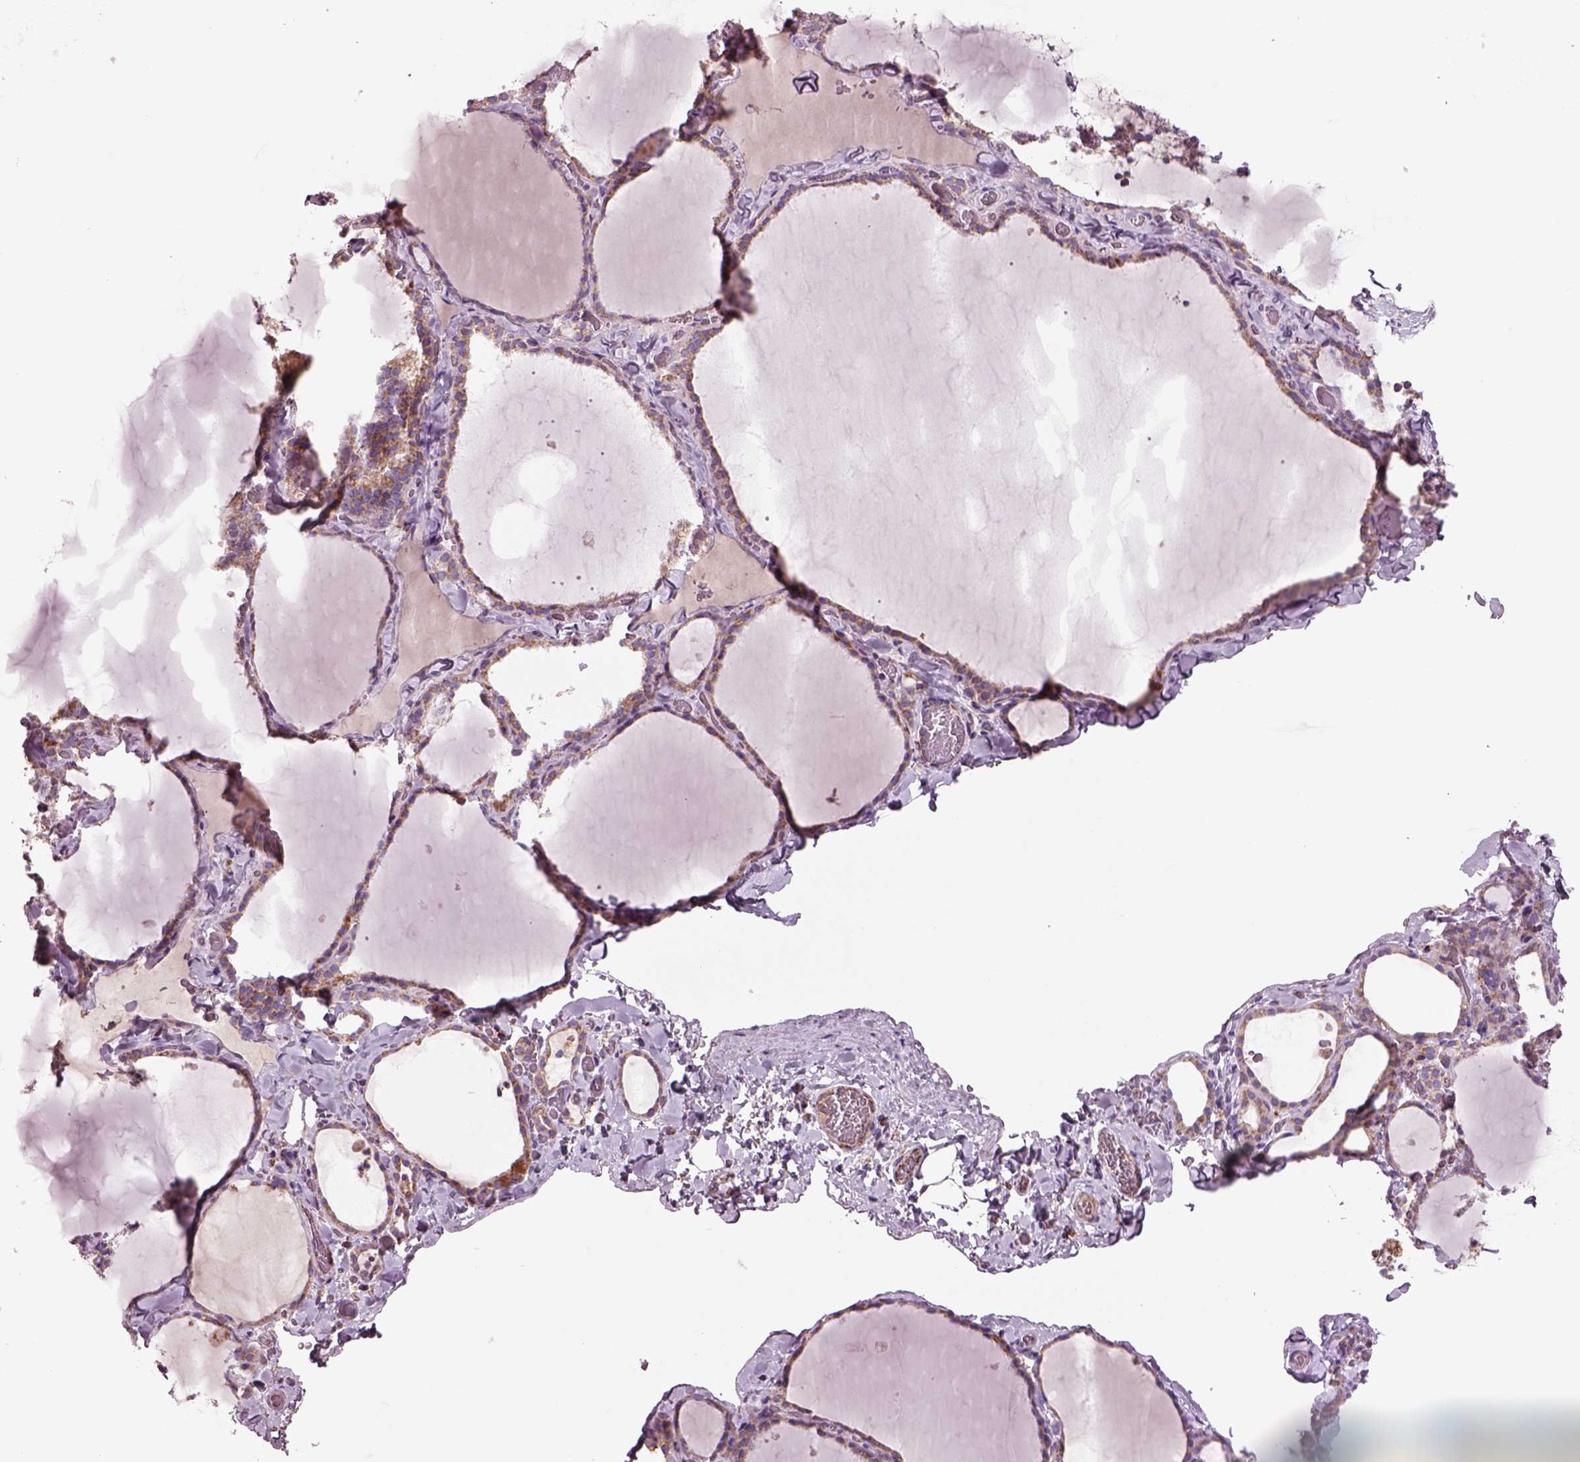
{"staining": {"intensity": "moderate", "quantity": ">75%", "location": "cytoplasmic/membranous"}, "tissue": "thyroid gland", "cell_type": "Glandular cells", "image_type": "normal", "snomed": [{"axis": "morphology", "description": "Normal tissue, NOS"}, {"axis": "topography", "description": "Thyroid gland"}], "caption": "Protein positivity by immunohistochemistry (IHC) shows moderate cytoplasmic/membranous expression in approximately >75% of glandular cells in normal thyroid gland. Ihc stains the protein of interest in brown and the nuclei are stained blue.", "gene": "SLC25A24", "patient": {"sex": "female", "age": 22}}